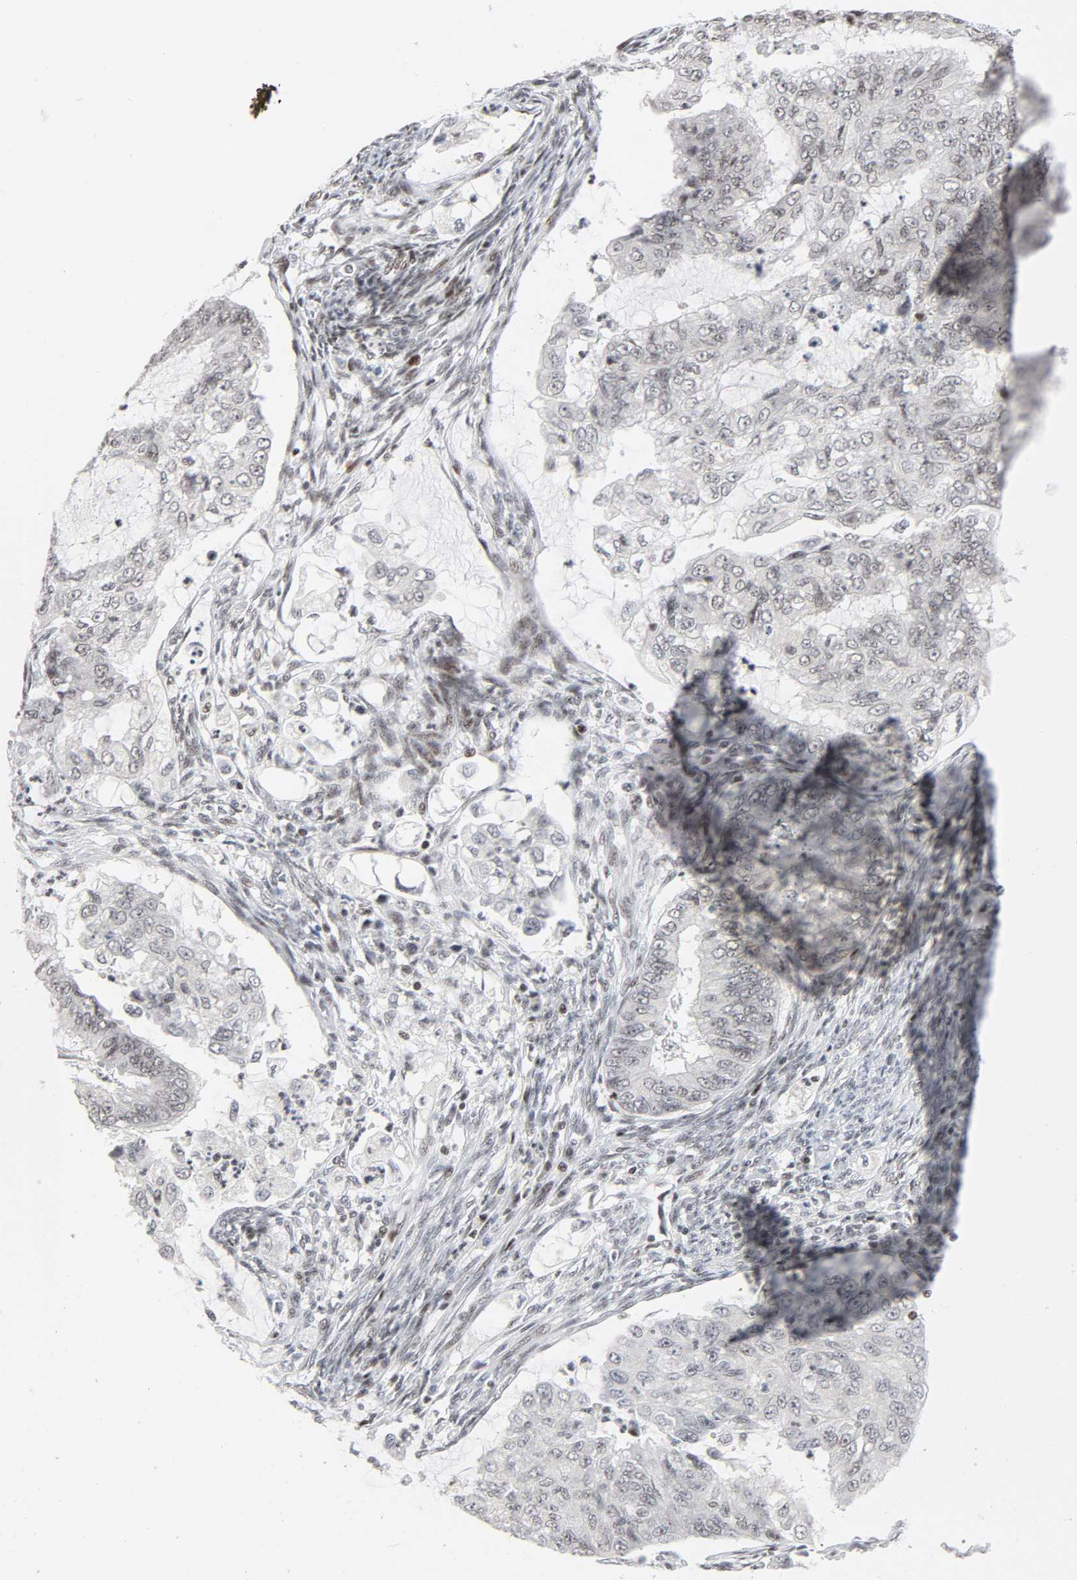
{"staining": {"intensity": "weak", "quantity": ">75%", "location": "nuclear"}, "tissue": "endometrial cancer", "cell_type": "Tumor cells", "image_type": "cancer", "snomed": [{"axis": "morphology", "description": "Adenocarcinoma, NOS"}, {"axis": "topography", "description": "Endometrium"}], "caption": "A brown stain highlights weak nuclear expression of a protein in adenocarcinoma (endometrial) tumor cells.", "gene": "GABPA", "patient": {"sex": "female", "age": 53}}